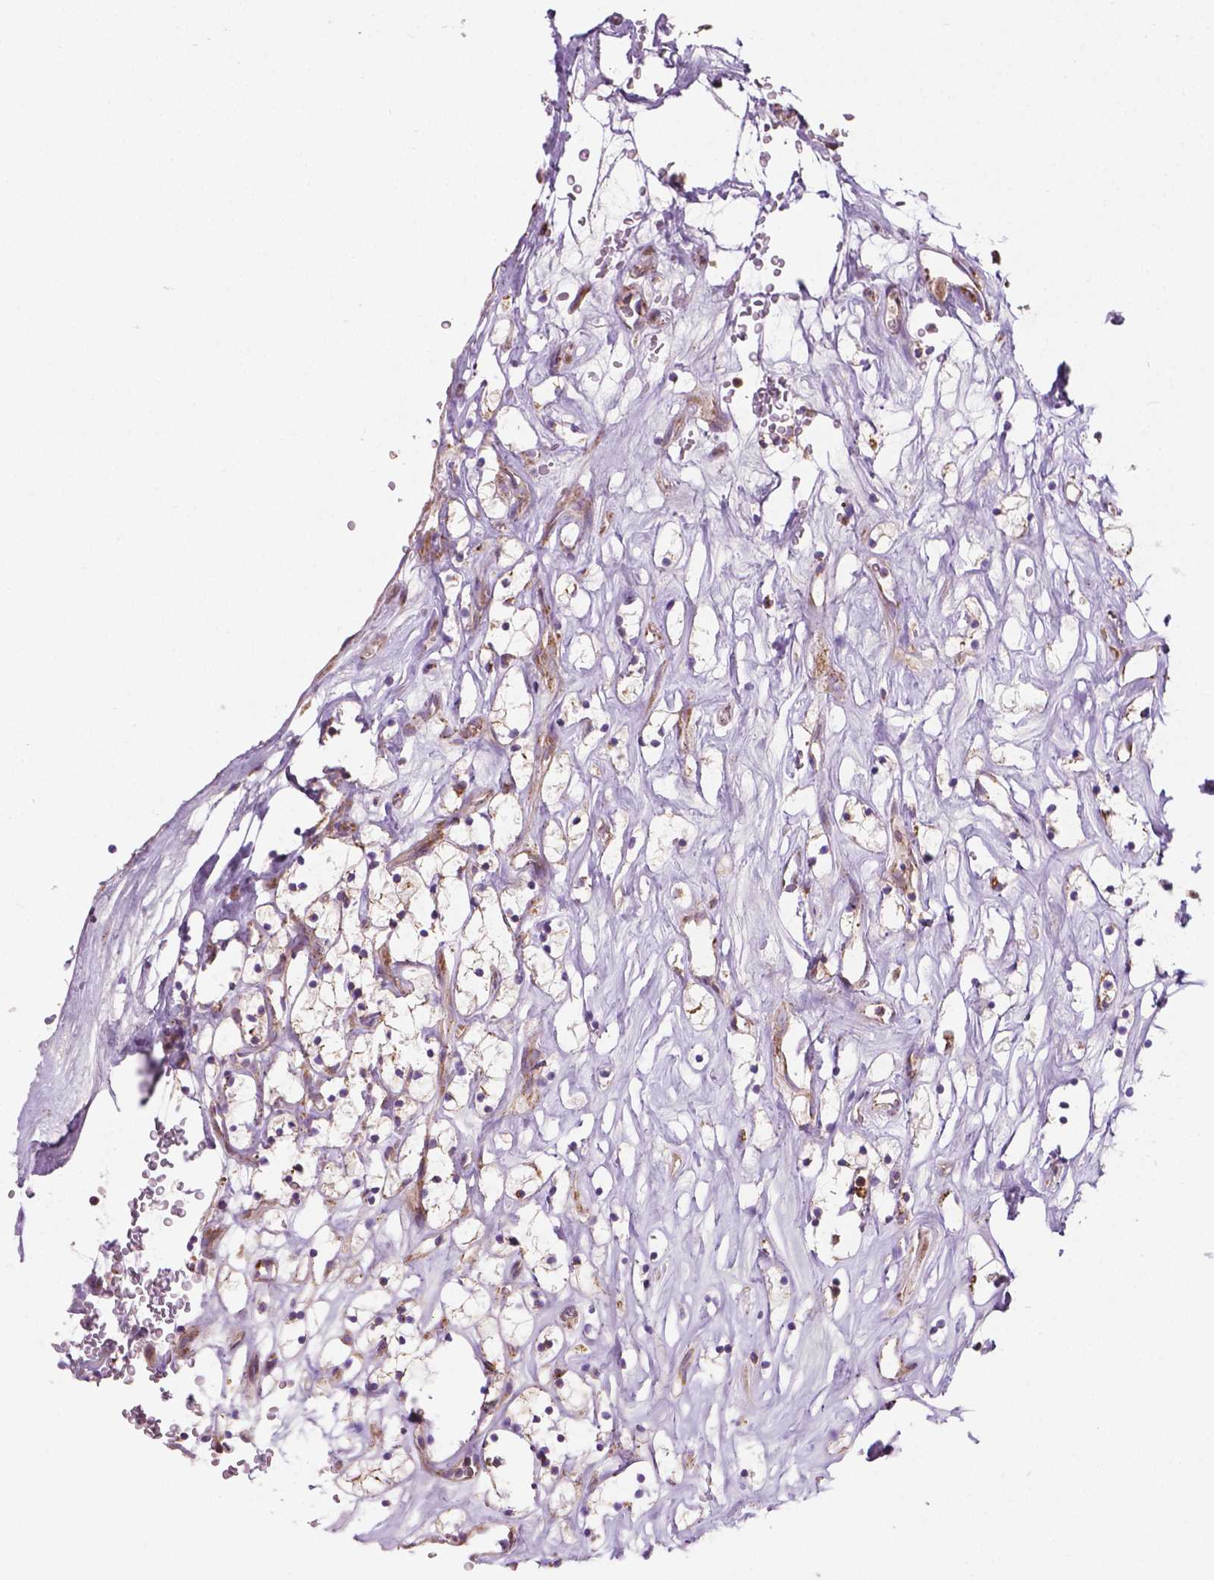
{"staining": {"intensity": "moderate", "quantity": "25%-75%", "location": "cytoplasmic/membranous"}, "tissue": "renal cancer", "cell_type": "Tumor cells", "image_type": "cancer", "snomed": [{"axis": "morphology", "description": "Adenocarcinoma, NOS"}, {"axis": "topography", "description": "Kidney"}], "caption": "This photomicrograph reveals renal adenocarcinoma stained with immunohistochemistry to label a protein in brown. The cytoplasmic/membranous of tumor cells show moderate positivity for the protein. Nuclei are counter-stained blue.", "gene": "PIBF1", "patient": {"sex": "female", "age": 64}}